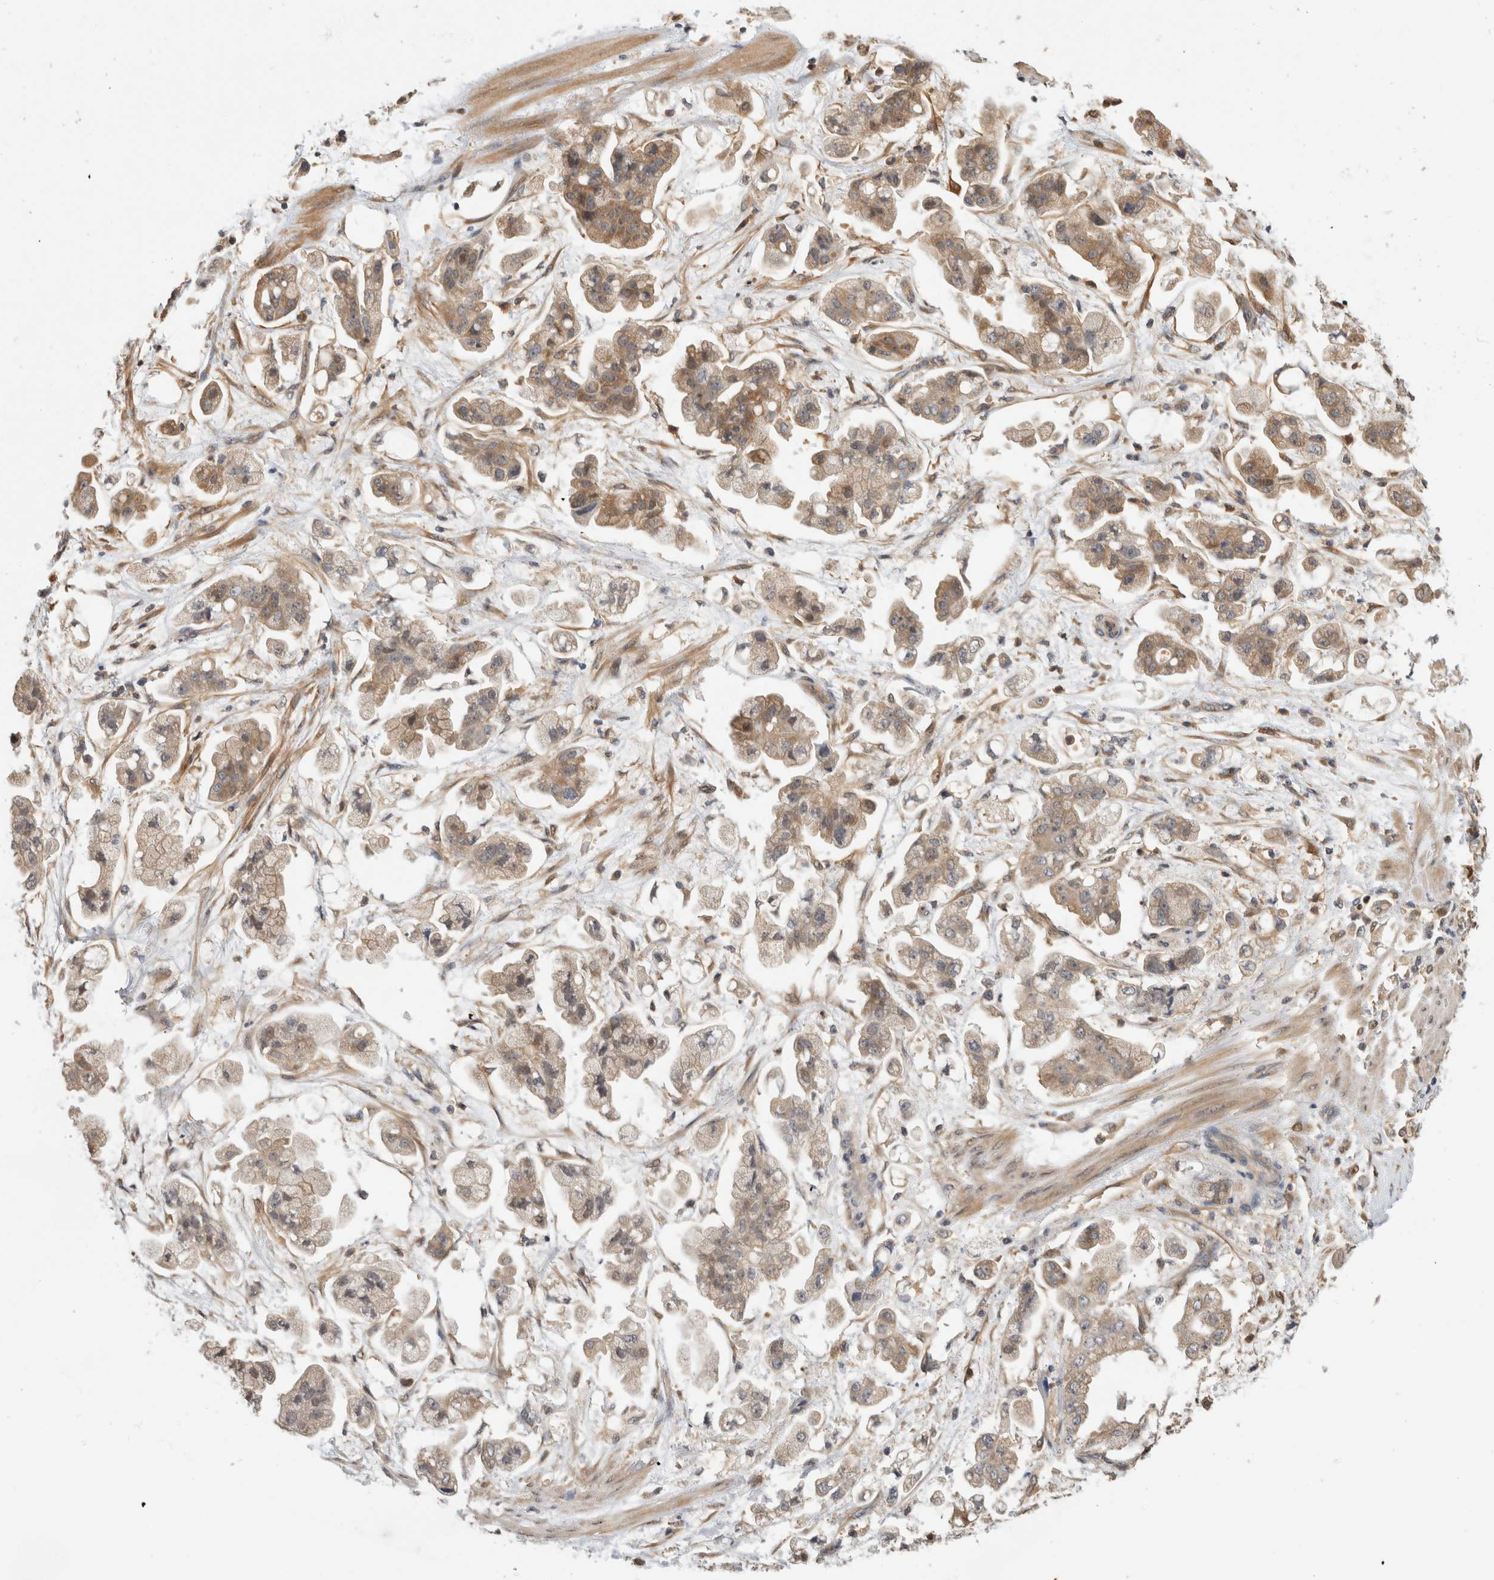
{"staining": {"intensity": "weak", "quantity": ">75%", "location": "cytoplasmic/membranous"}, "tissue": "stomach cancer", "cell_type": "Tumor cells", "image_type": "cancer", "snomed": [{"axis": "morphology", "description": "Adenocarcinoma, NOS"}, {"axis": "topography", "description": "Stomach"}], "caption": "There is low levels of weak cytoplasmic/membranous staining in tumor cells of stomach adenocarcinoma, as demonstrated by immunohistochemical staining (brown color).", "gene": "PGM1", "patient": {"sex": "male", "age": 62}}